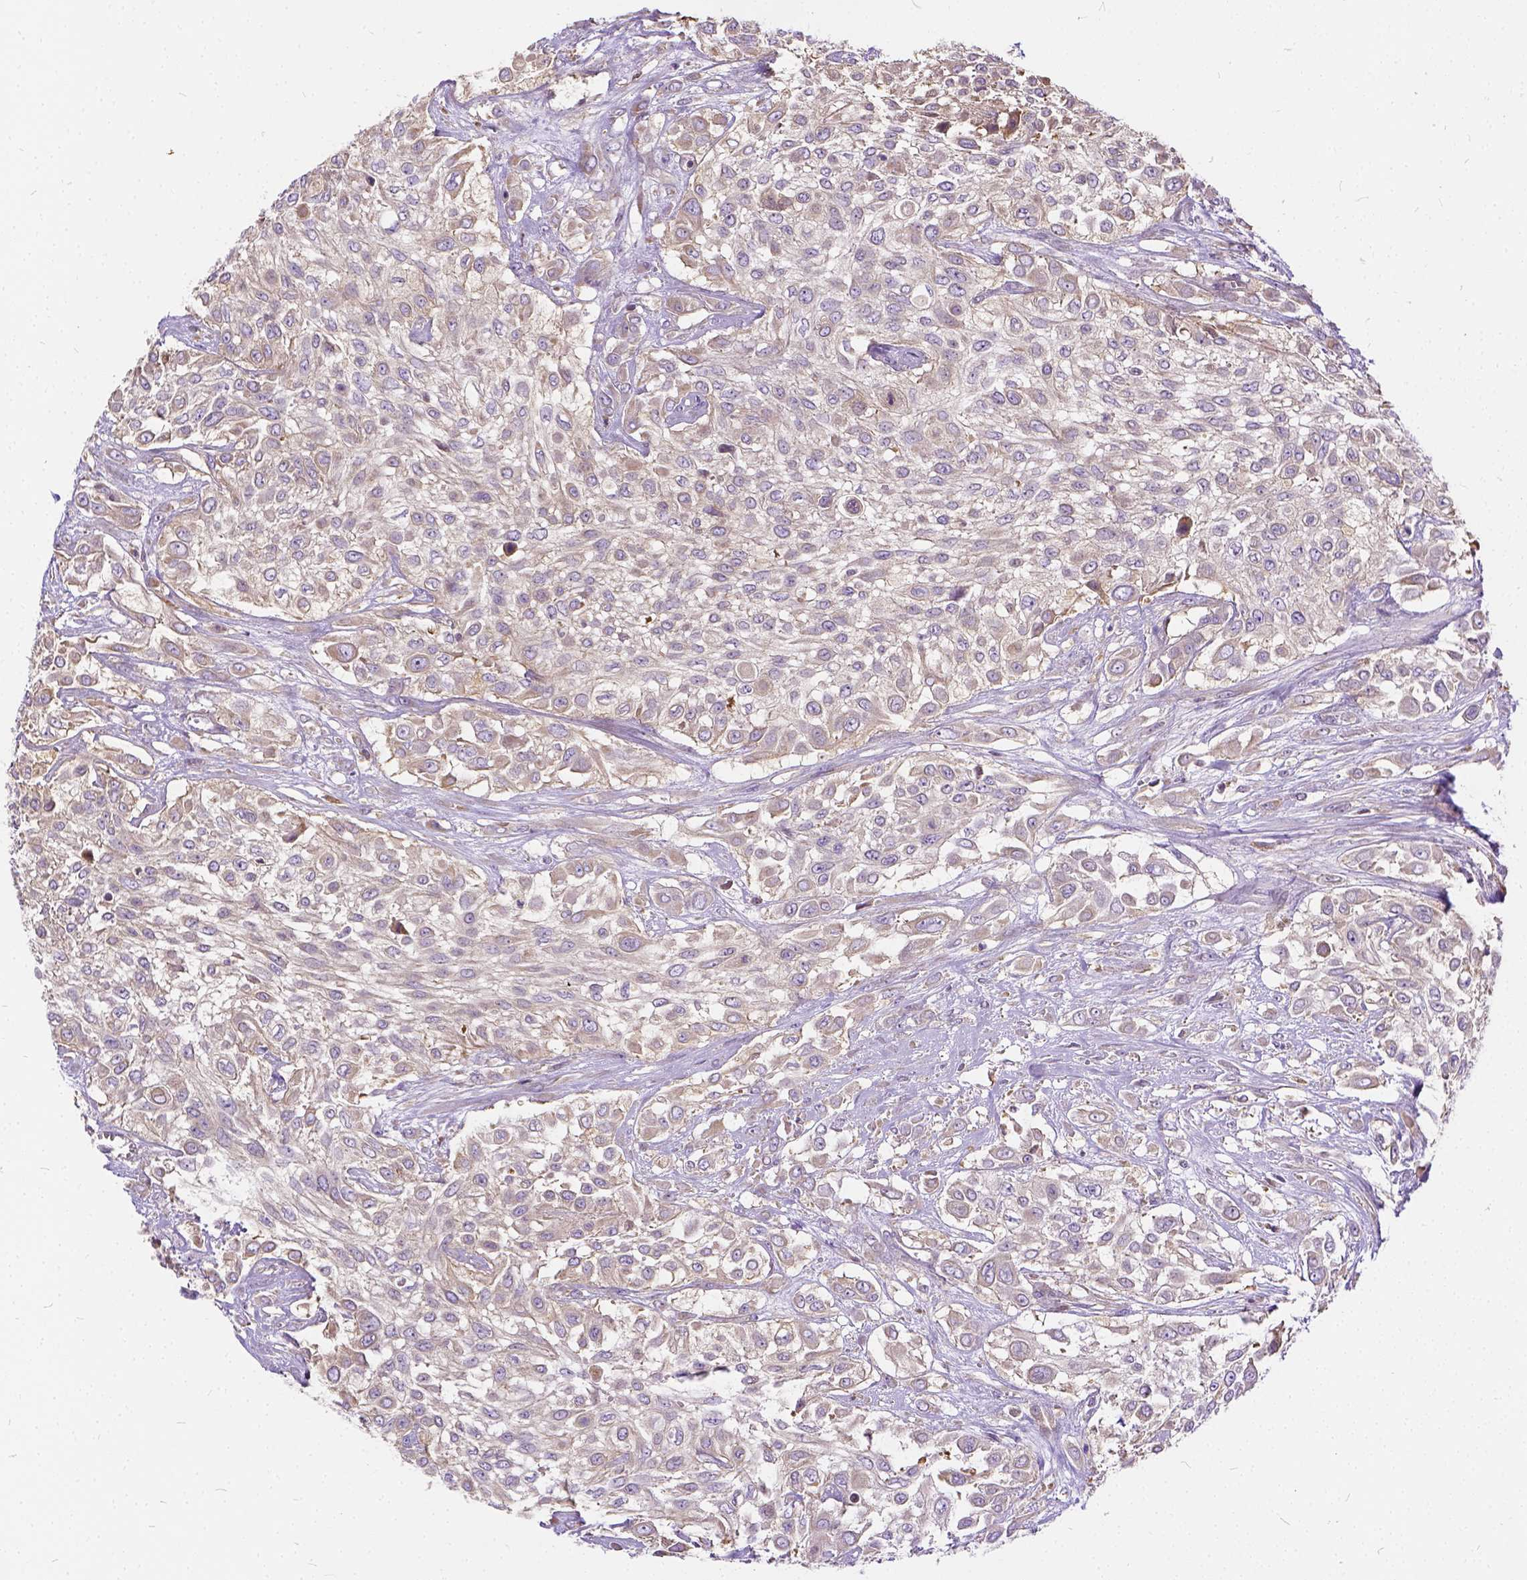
{"staining": {"intensity": "negative", "quantity": "none", "location": "none"}, "tissue": "urothelial cancer", "cell_type": "Tumor cells", "image_type": "cancer", "snomed": [{"axis": "morphology", "description": "Urothelial carcinoma, High grade"}, {"axis": "topography", "description": "Urinary bladder"}], "caption": "Micrograph shows no protein staining in tumor cells of urothelial cancer tissue. Nuclei are stained in blue.", "gene": "CADM4", "patient": {"sex": "male", "age": 57}}